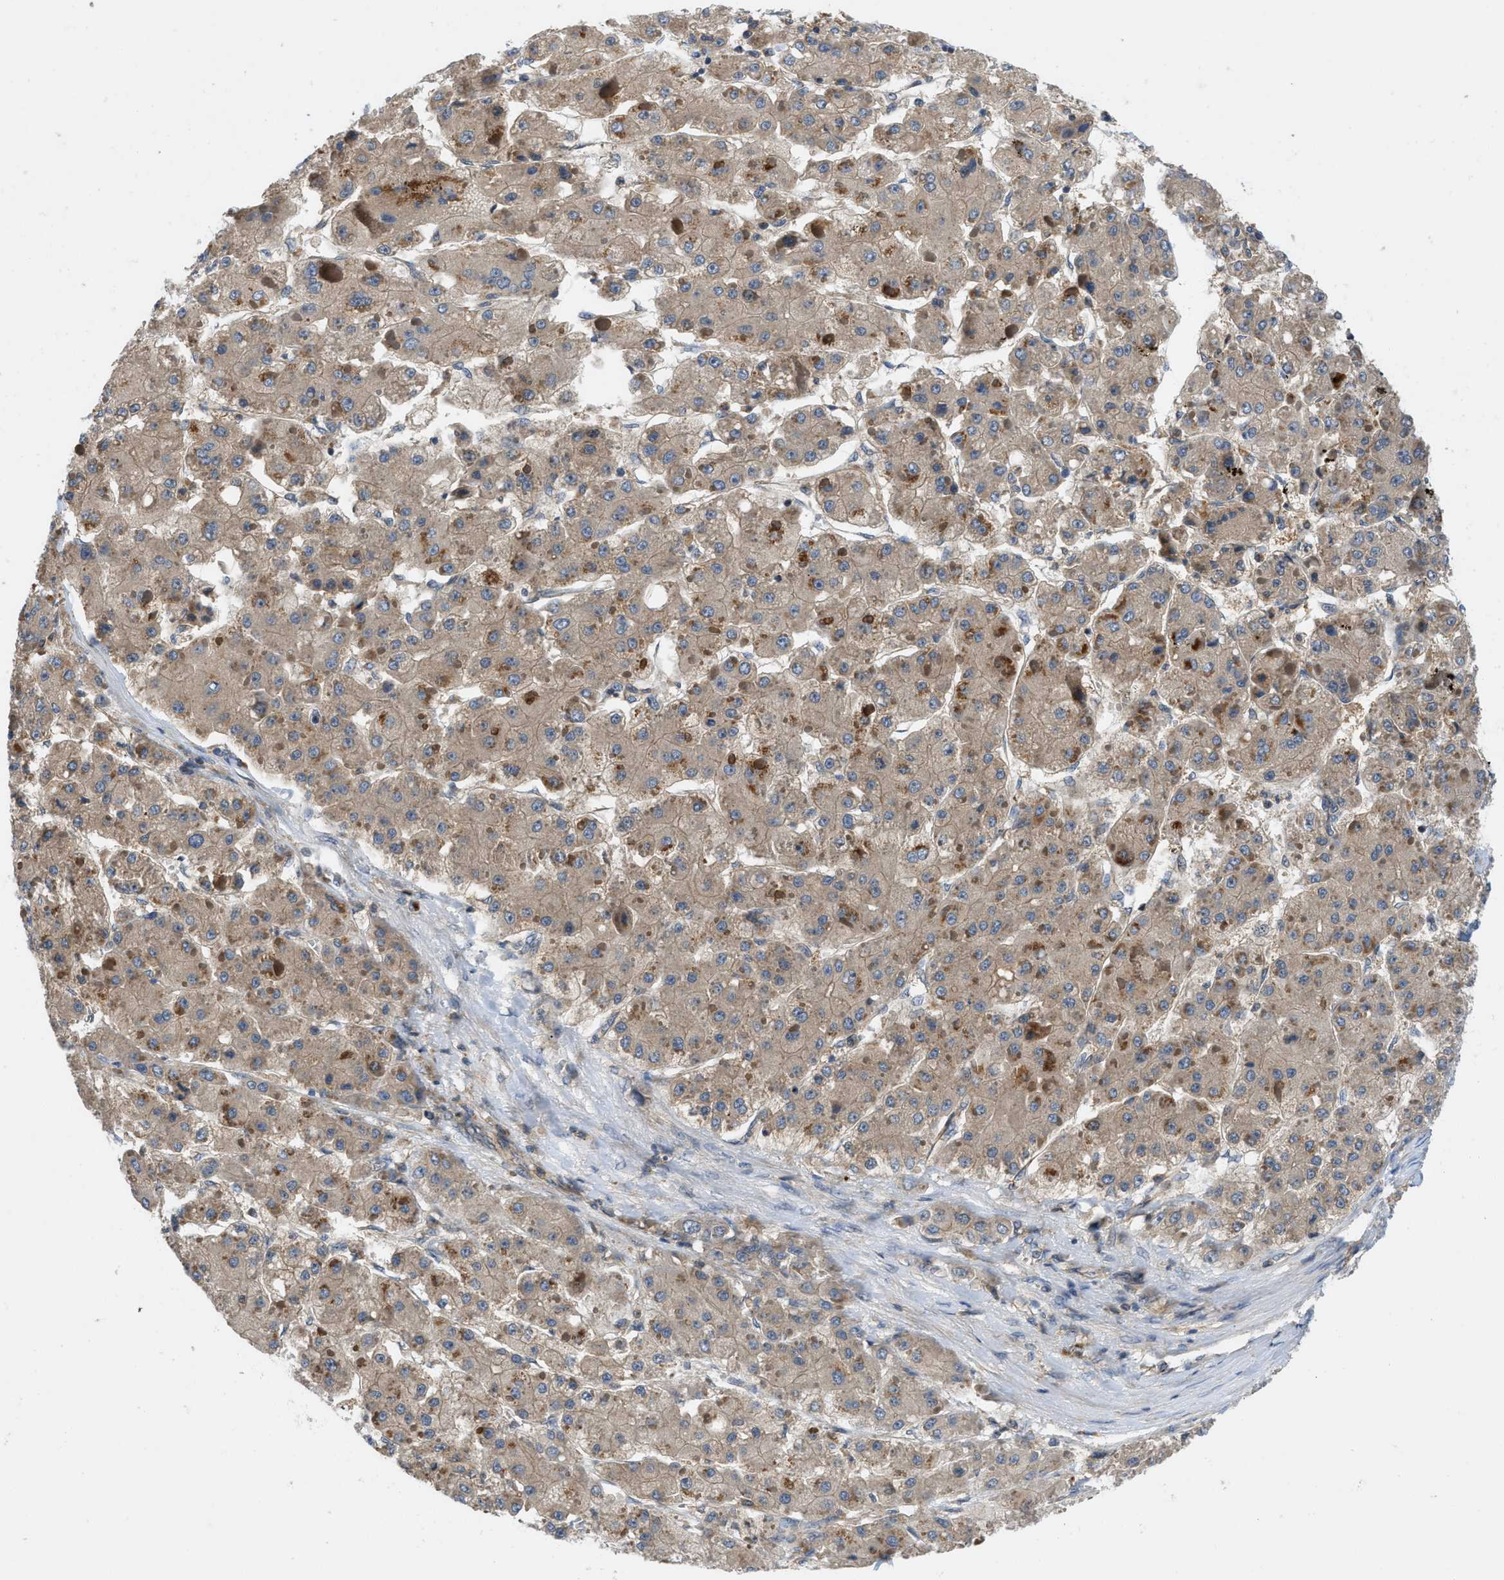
{"staining": {"intensity": "weak", "quantity": ">75%", "location": "cytoplasmic/membranous"}, "tissue": "liver cancer", "cell_type": "Tumor cells", "image_type": "cancer", "snomed": [{"axis": "morphology", "description": "Carcinoma, Hepatocellular, NOS"}, {"axis": "topography", "description": "Liver"}], "caption": "This photomicrograph displays IHC staining of human liver cancer (hepatocellular carcinoma), with low weak cytoplasmic/membranous staining in about >75% of tumor cells.", "gene": "GPR31", "patient": {"sex": "female", "age": 73}}